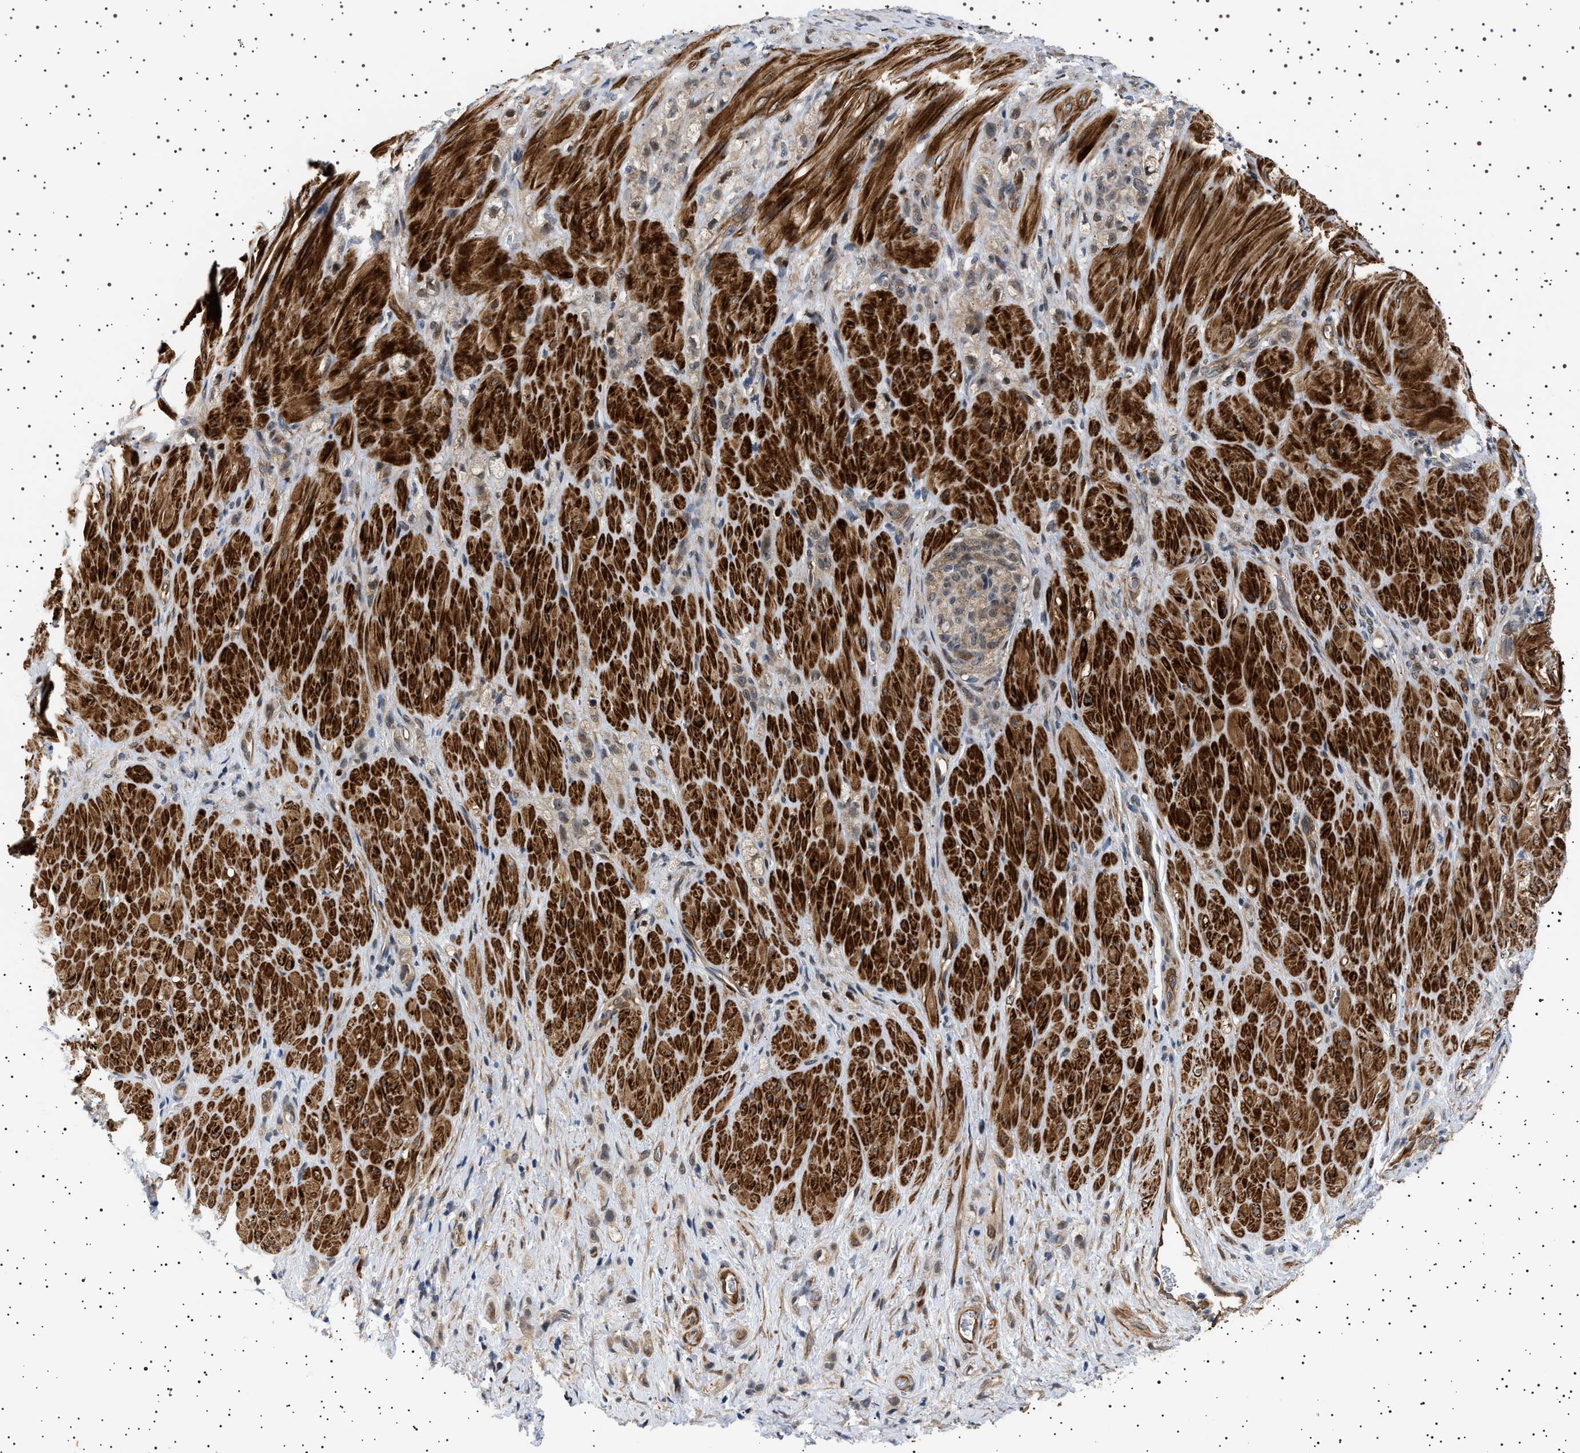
{"staining": {"intensity": "weak", "quantity": ">75%", "location": "cytoplasmic/membranous"}, "tissue": "stomach cancer", "cell_type": "Tumor cells", "image_type": "cancer", "snomed": [{"axis": "morphology", "description": "Normal tissue, NOS"}, {"axis": "morphology", "description": "Adenocarcinoma, NOS"}, {"axis": "topography", "description": "Stomach"}], "caption": "Immunohistochemistry micrograph of human stomach adenocarcinoma stained for a protein (brown), which displays low levels of weak cytoplasmic/membranous staining in about >75% of tumor cells.", "gene": "BAG3", "patient": {"sex": "male", "age": 82}}